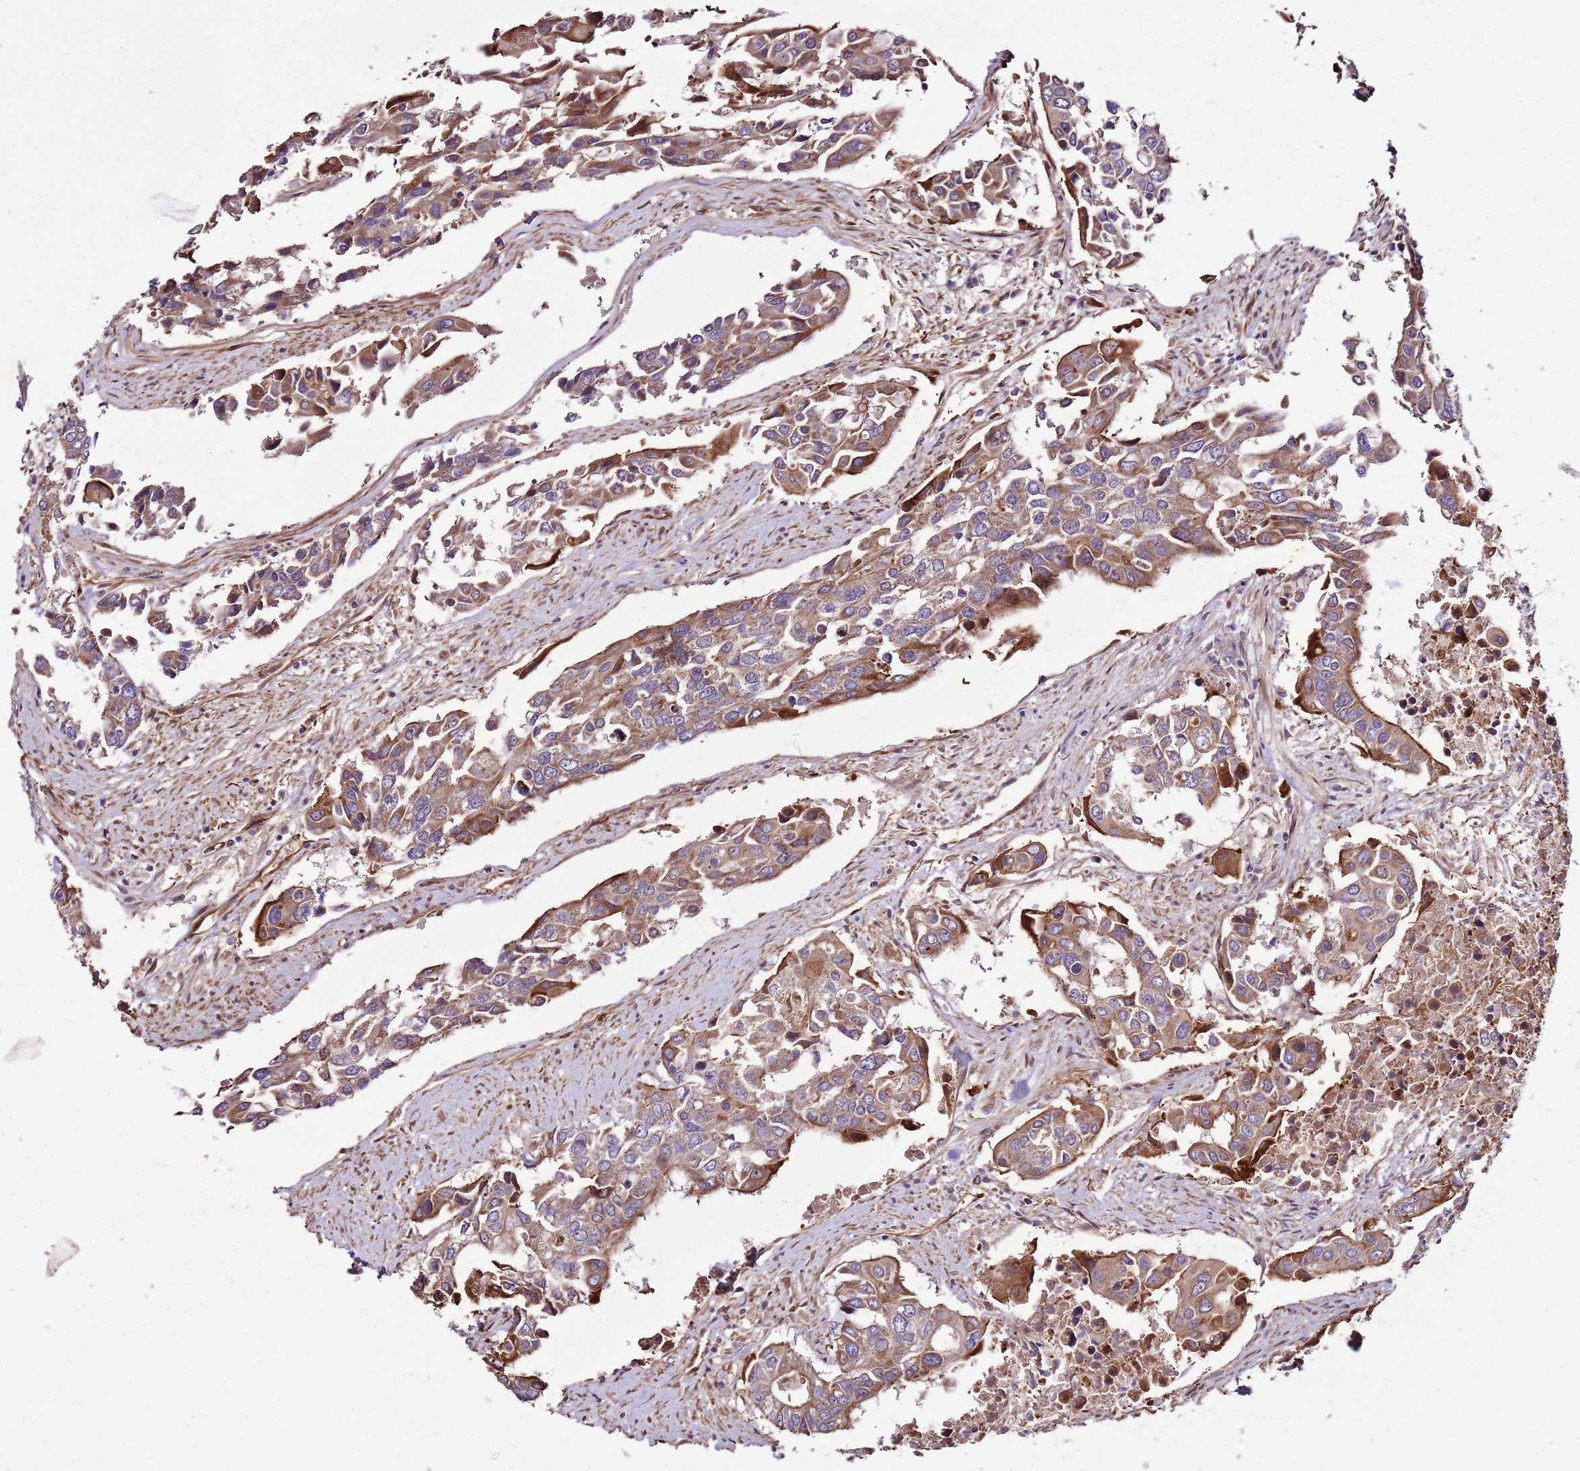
{"staining": {"intensity": "moderate", "quantity": ">75%", "location": "cytoplasmic/membranous"}, "tissue": "colorectal cancer", "cell_type": "Tumor cells", "image_type": "cancer", "snomed": [{"axis": "morphology", "description": "Adenocarcinoma, NOS"}, {"axis": "topography", "description": "Colon"}], "caption": "A high-resolution micrograph shows immunohistochemistry (IHC) staining of adenocarcinoma (colorectal), which exhibits moderate cytoplasmic/membranous positivity in about >75% of tumor cells.", "gene": "ZNF827", "patient": {"sex": "male", "age": 77}}